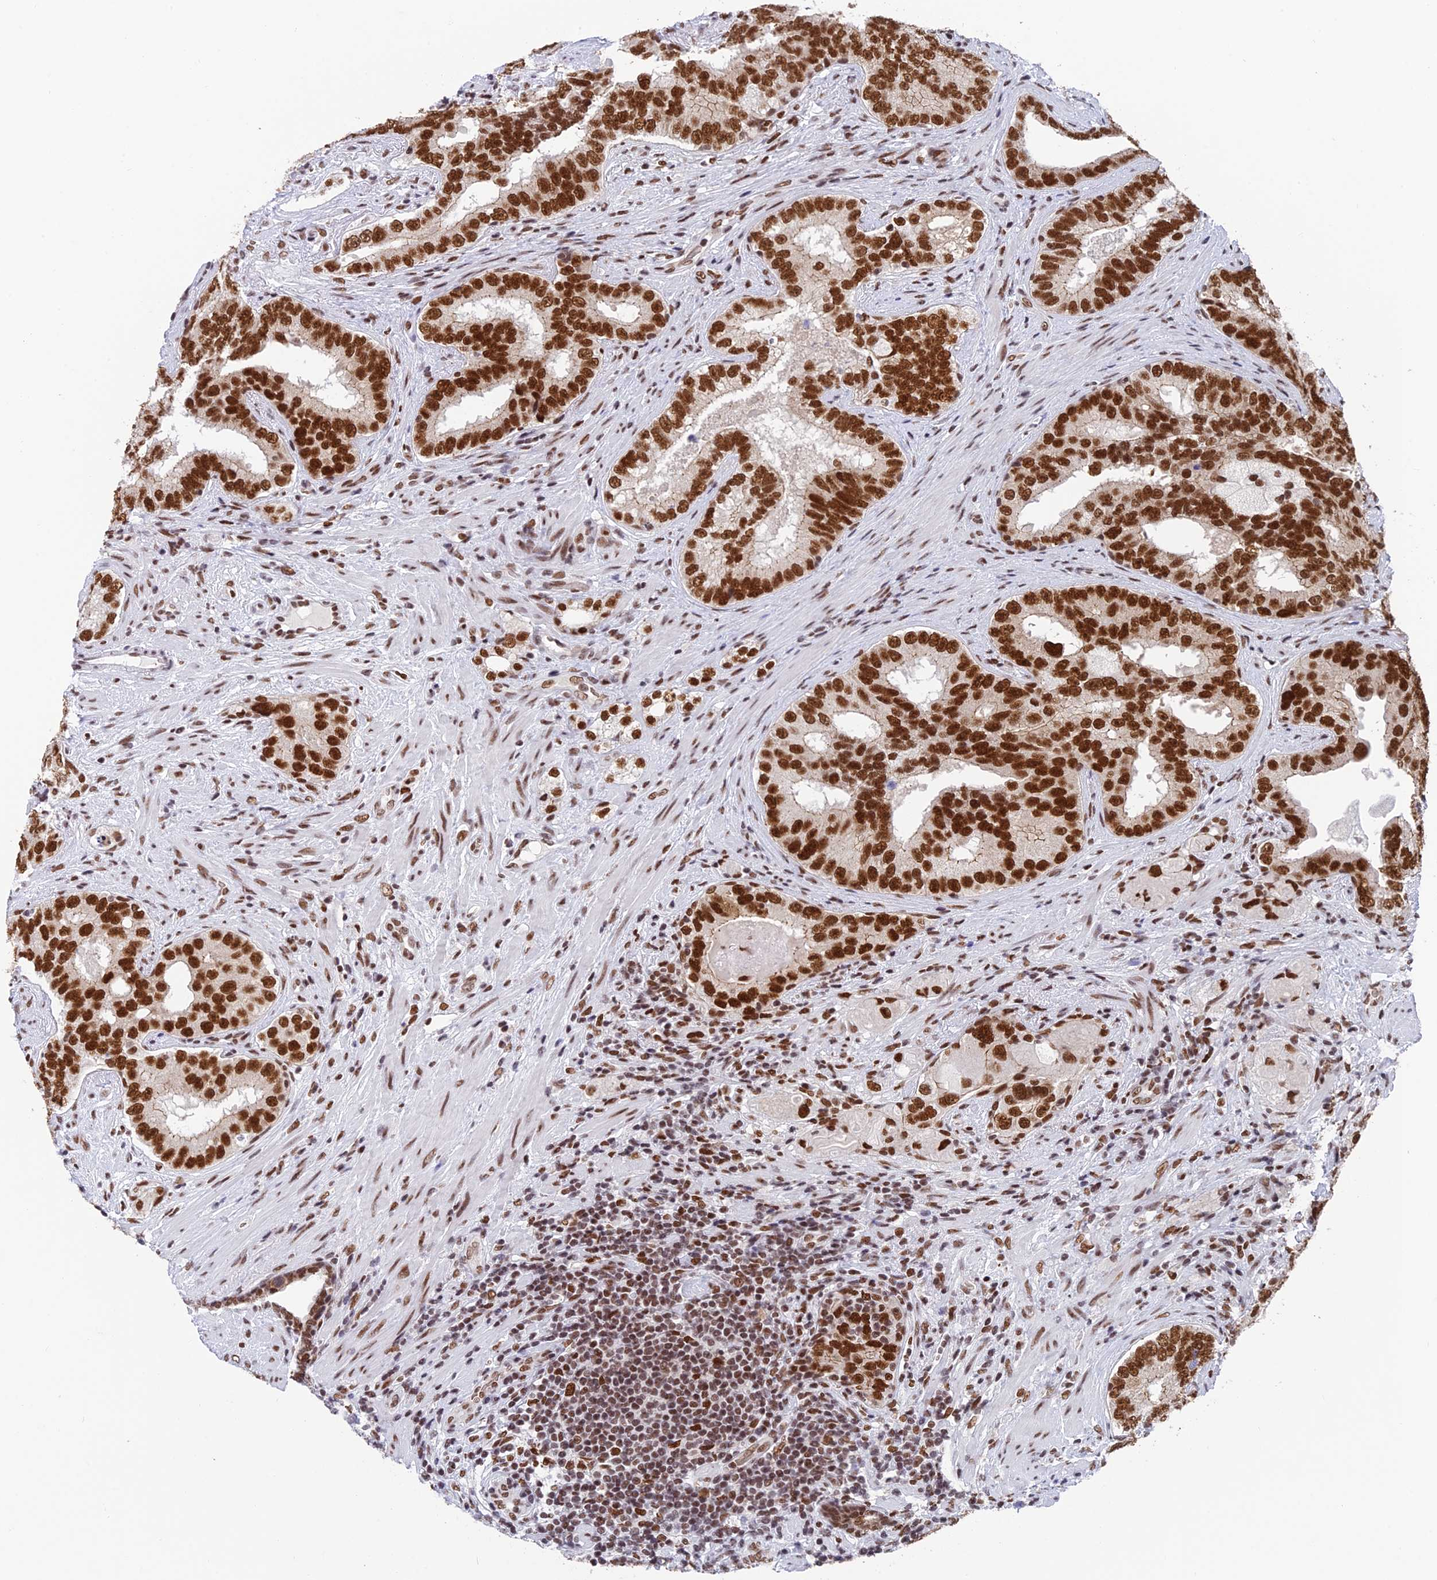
{"staining": {"intensity": "strong", "quantity": ">75%", "location": "nuclear"}, "tissue": "prostate cancer", "cell_type": "Tumor cells", "image_type": "cancer", "snomed": [{"axis": "morphology", "description": "Adenocarcinoma, High grade"}, {"axis": "topography", "description": "Prostate"}], "caption": "Prostate cancer tissue displays strong nuclear positivity in about >75% of tumor cells, visualized by immunohistochemistry.", "gene": "EEF1AKMT3", "patient": {"sex": "male", "age": 70}}